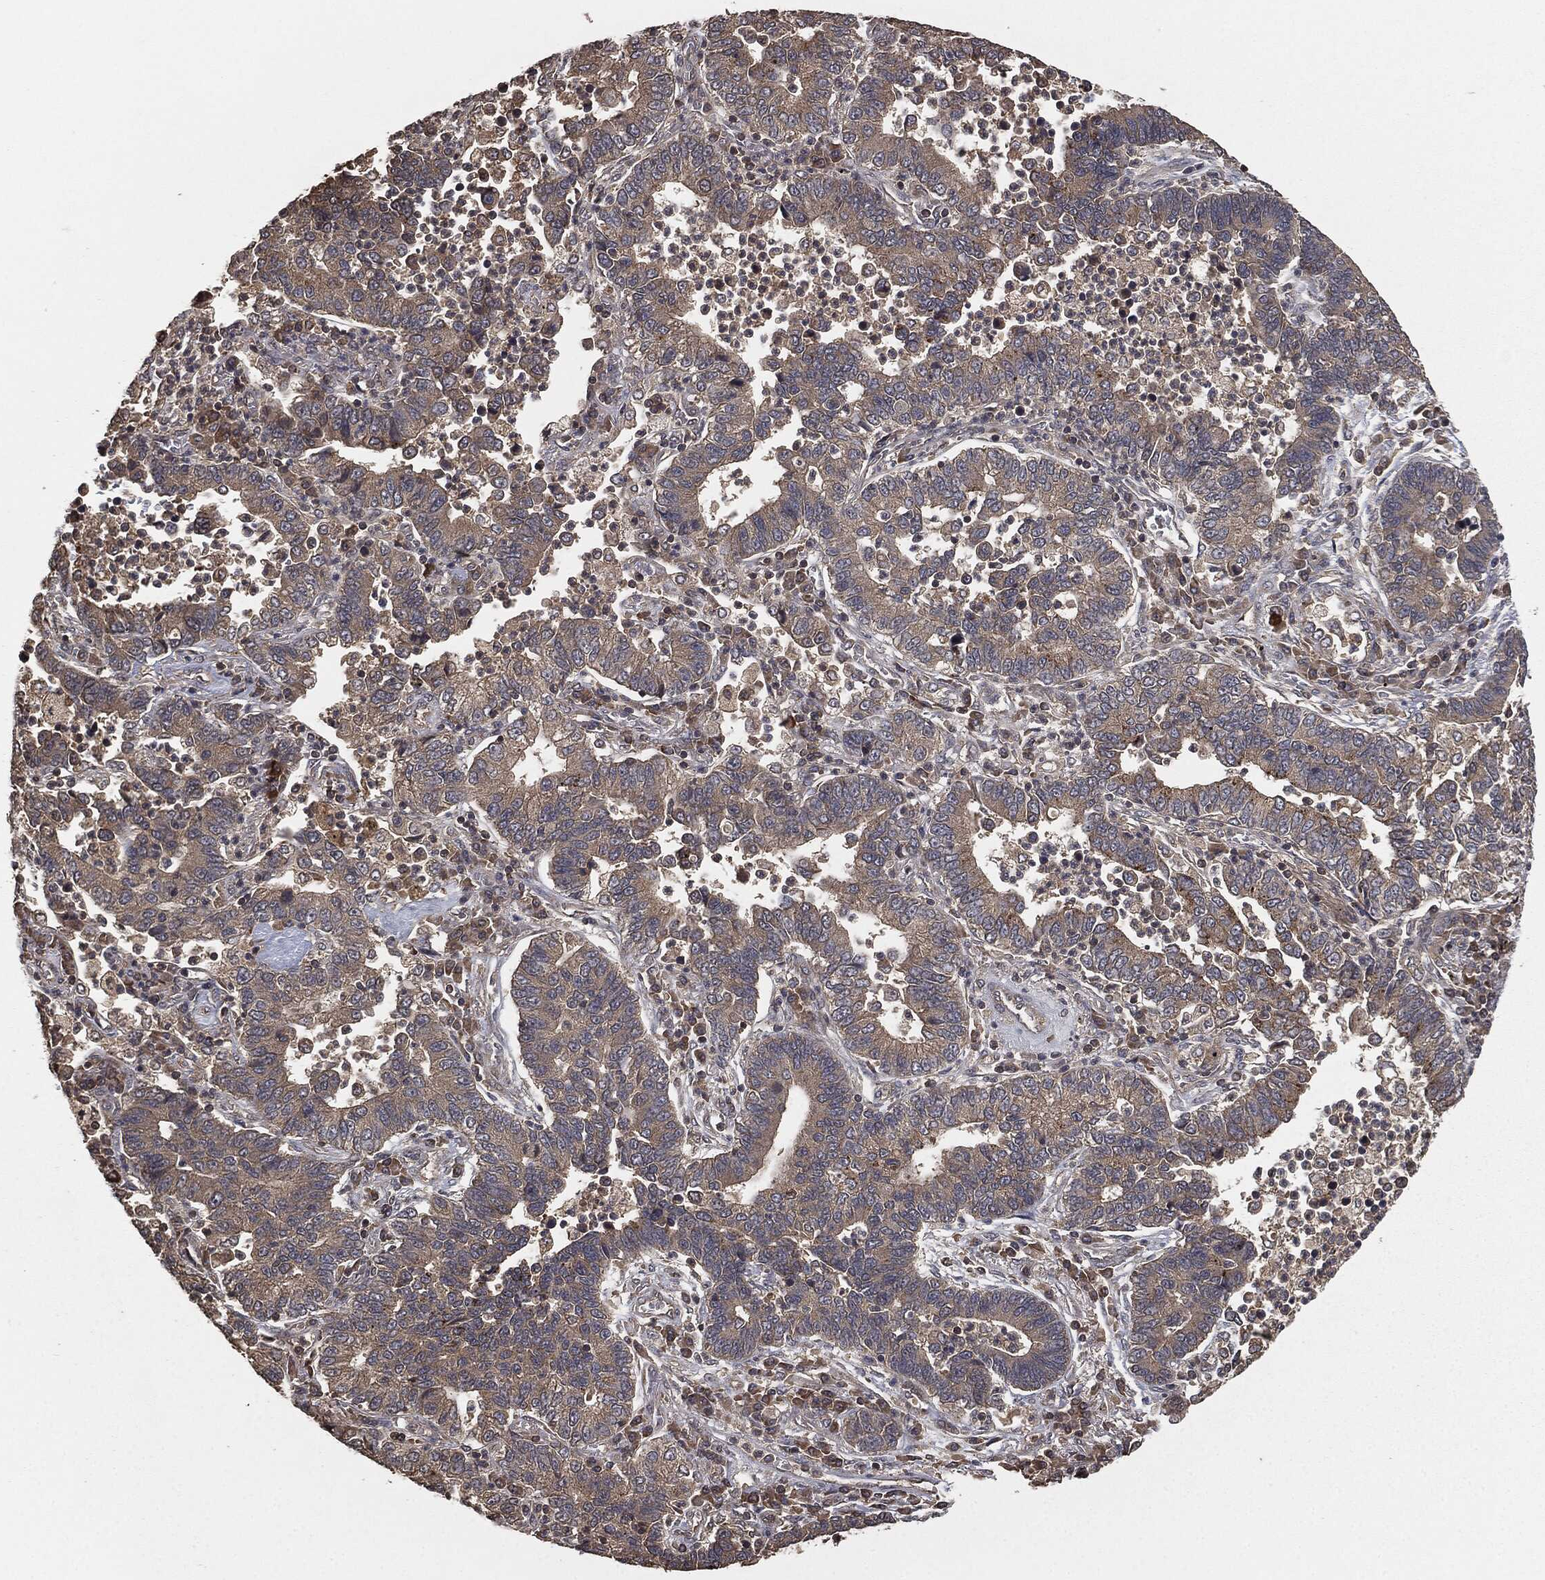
{"staining": {"intensity": "weak", "quantity": "25%-75%", "location": "cytoplasmic/membranous"}, "tissue": "lung cancer", "cell_type": "Tumor cells", "image_type": "cancer", "snomed": [{"axis": "morphology", "description": "Adenocarcinoma, NOS"}, {"axis": "topography", "description": "Lung"}], "caption": "Immunohistochemical staining of lung adenocarcinoma reveals low levels of weak cytoplasmic/membranous staining in approximately 25%-75% of tumor cells.", "gene": "ERBIN", "patient": {"sex": "female", "age": 57}}